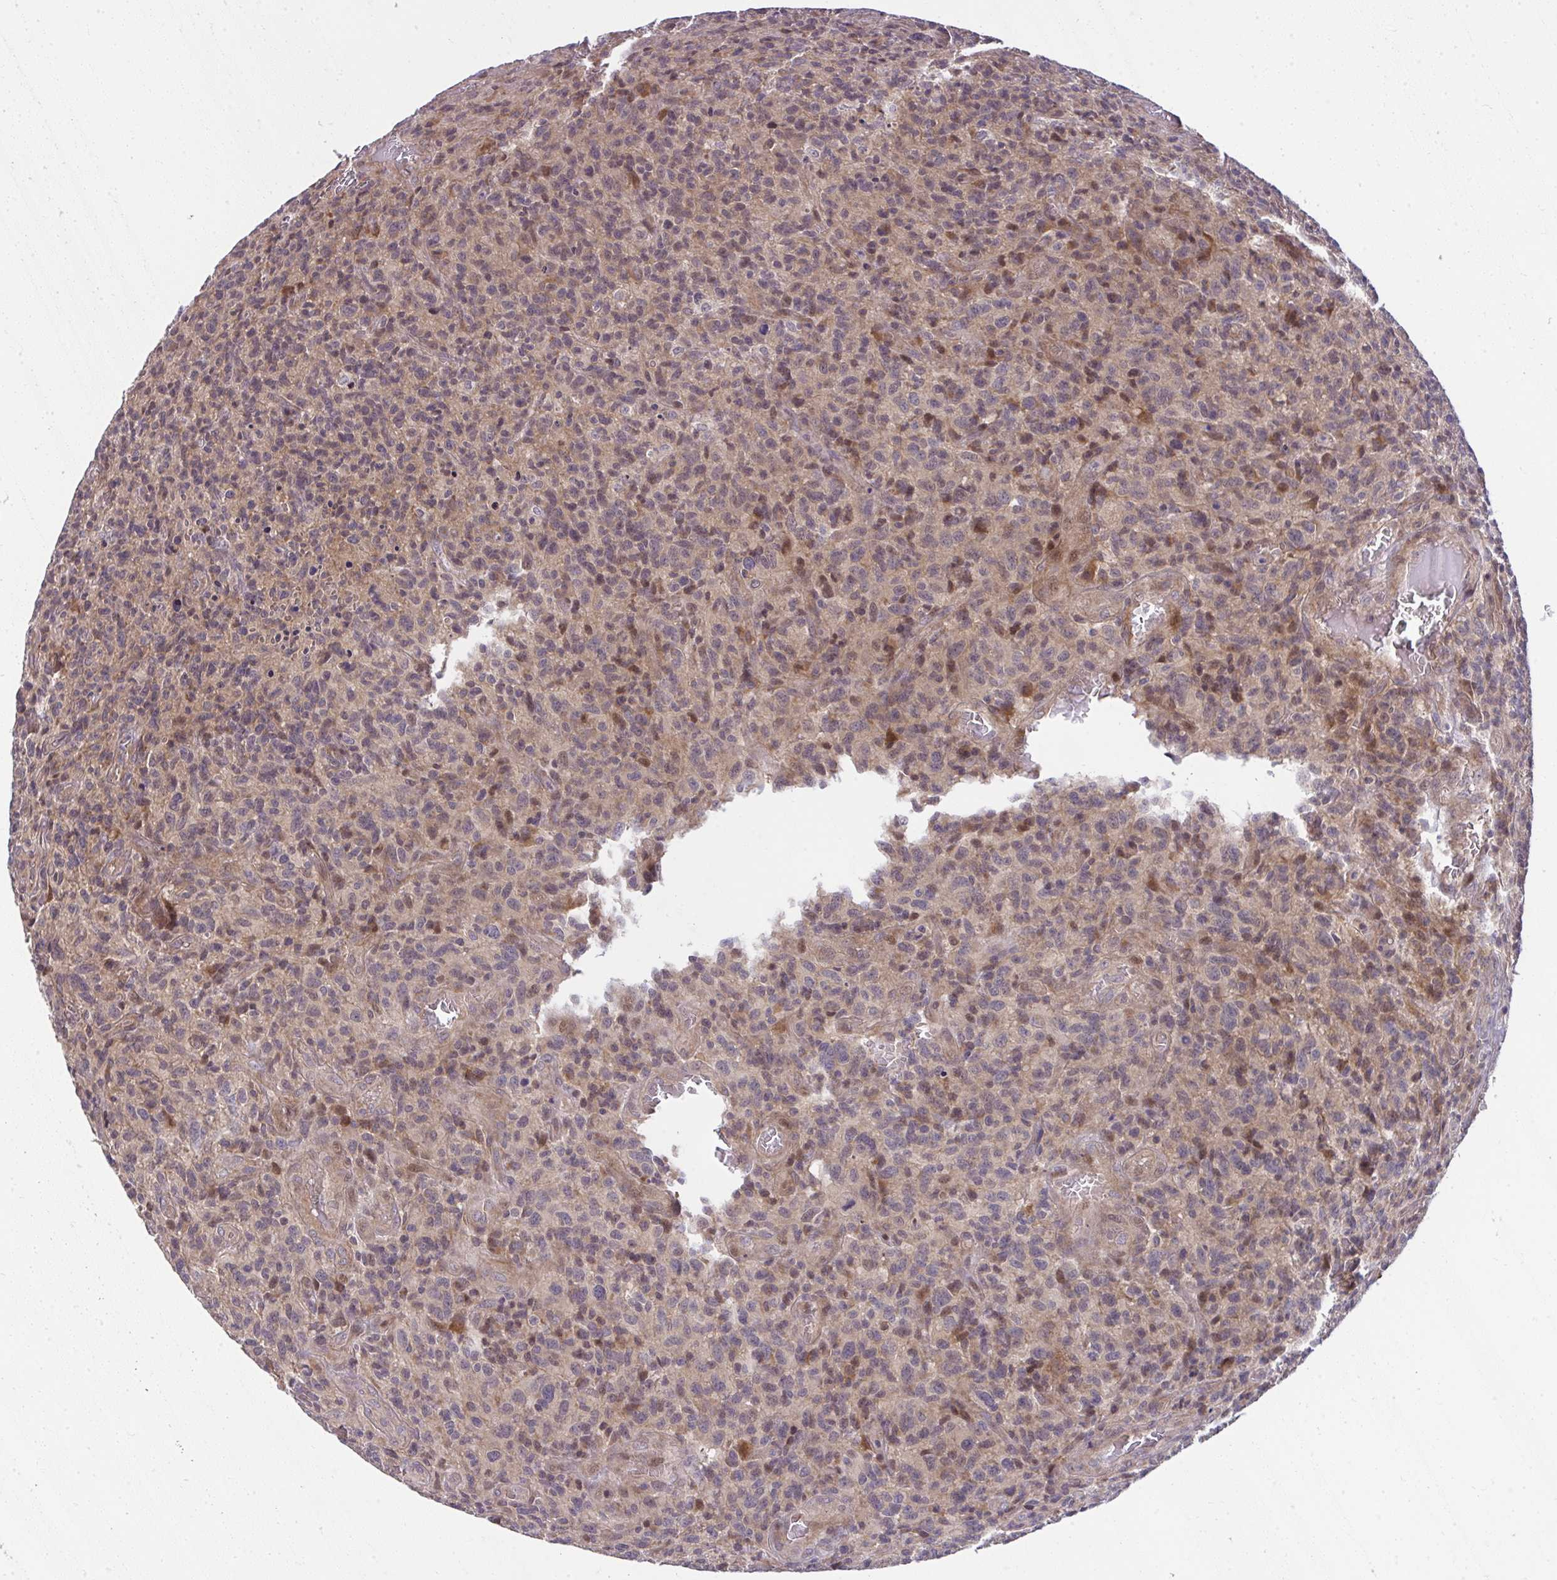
{"staining": {"intensity": "moderate", "quantity": "<25%", "location": "cytoplasmic/membranous,nuclear"}, "tissue": "glioma", "cell_type": "Tumor cells", "image_type": "cancer", "snomed": [{"axis": "morphology", "description": "Glioma, malignant, High grade"}, {"axis": "topography", "description": "Brain"}], "caption": "Immunohistochemistry (IHC) of high-grade glioma (malignant) shows low levels of moderate cytoplasmic/membranous and nuclear staining in about <25% of tumor cells.", "gene": "RDH14", "patient": {"sex": "male", "age": 76}}